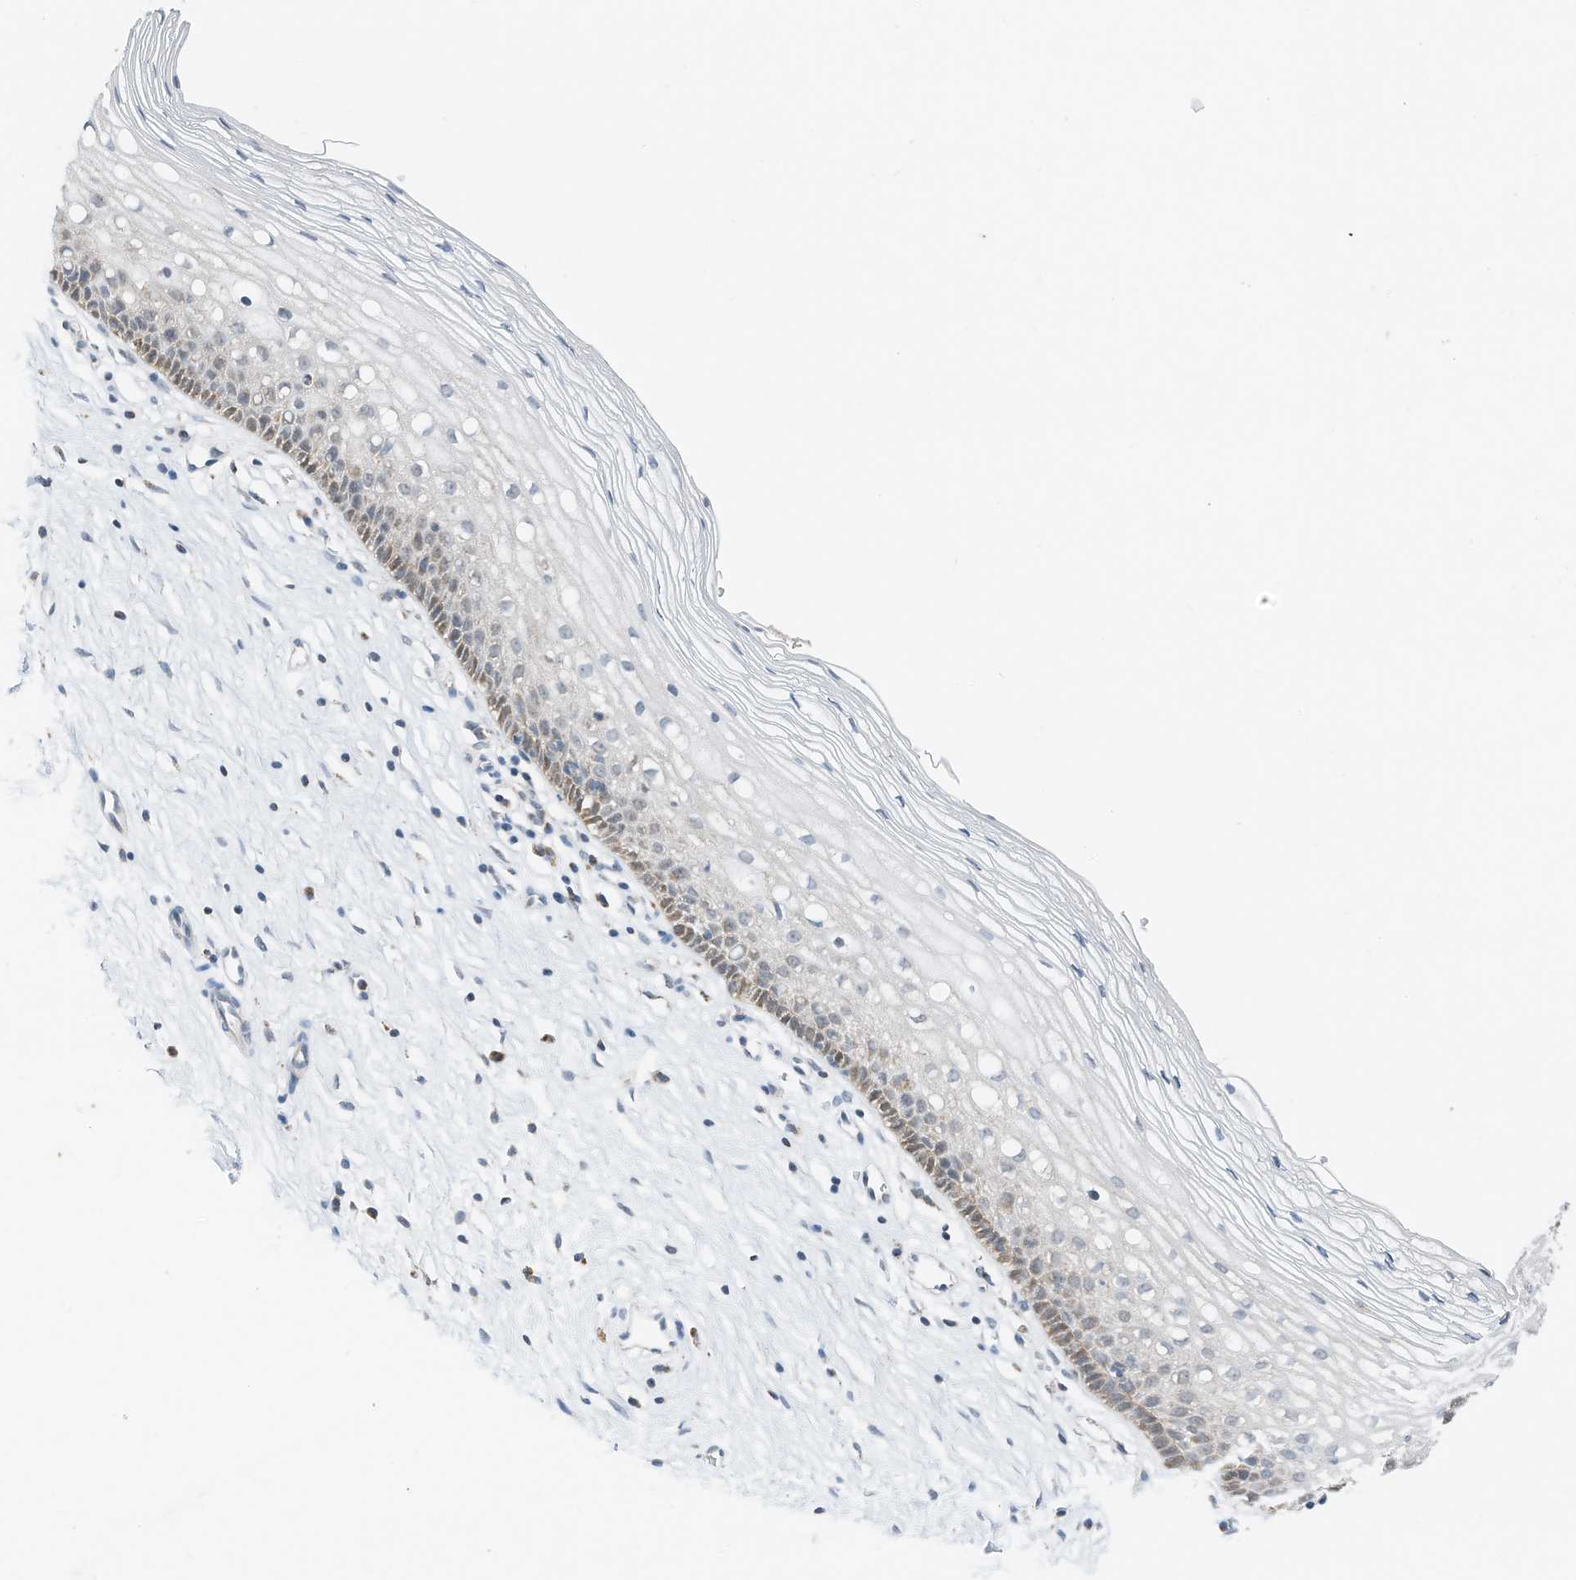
{"staining": {"intensity": "negative", "quantity": "none", "location": "none"}, "tissue": "cervix", "cell_type": "Glandular cells", "image_type": "normal", "snomed": [{"axis": "morphology", "description": "Normal tissue, NOS"}, {"axis": "topography", "description": "Cervix"}], "caption": "Glandular cells are negative for brown protein staining in unremarkable cervix. (Brightfield microscopy of DAB immunohistochemistry (IHC) at high magnification).", "gene": "RMND1", "patient": {"sex": "female", "age": 27}}